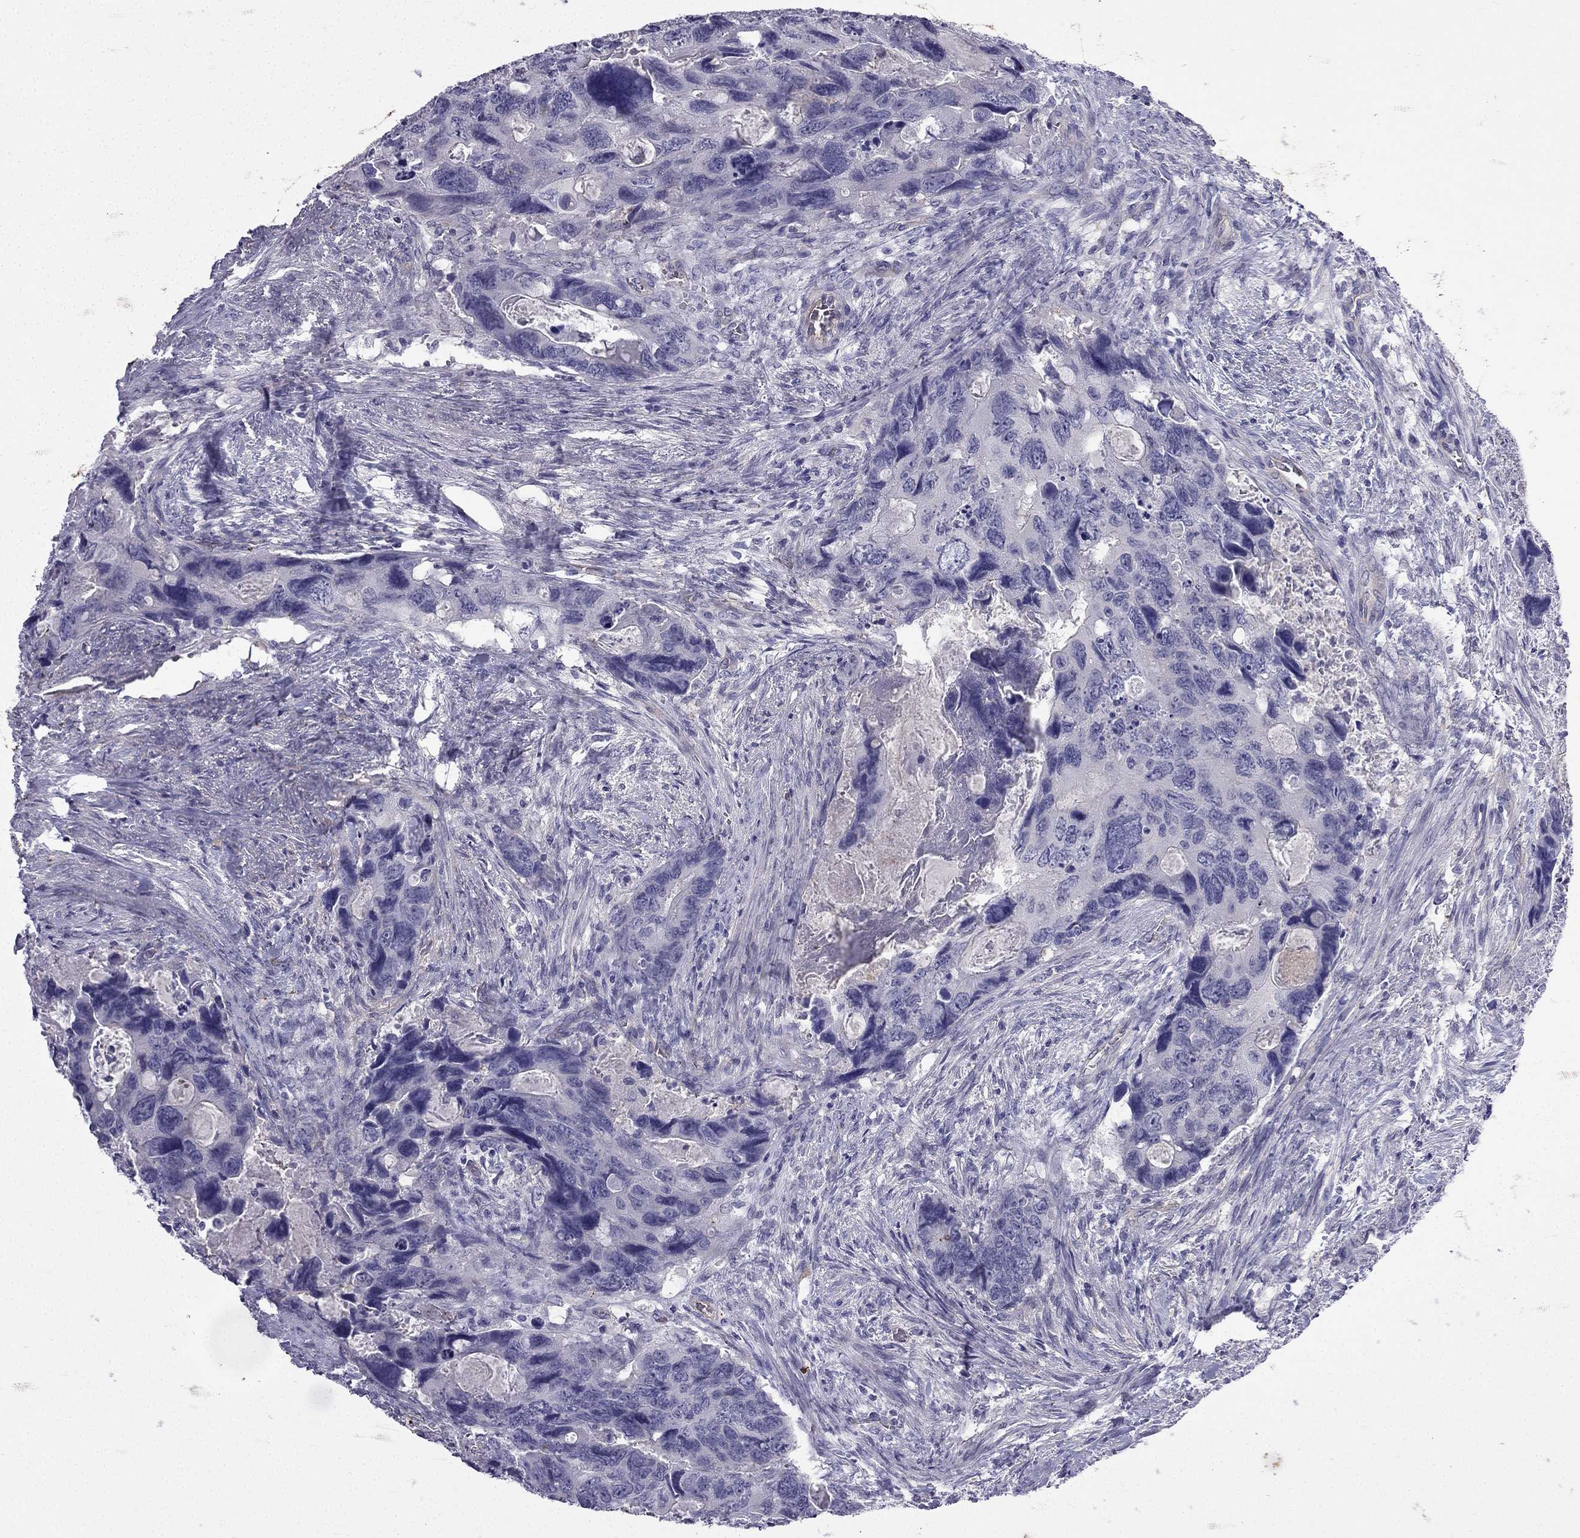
{"staining": {"intensity": "negative", "quantity": "none", "location": "none"}, "tissue": "colorectal cancer", "cell_type": "Tumor cells", "image_type": "cancer", "snomed": [{"axis": "morphology", "description": "Adenocarcinoma, NOS"}, {"axis": "topography", "description": "Rectum"}], "caption": "This is an immunohistochemistry histopathology image of human colorectal adenocarcinoma. There is no expression in tumor cells.", "gene": "GJA8", "patient": {"sex": "male", "age": 62}}